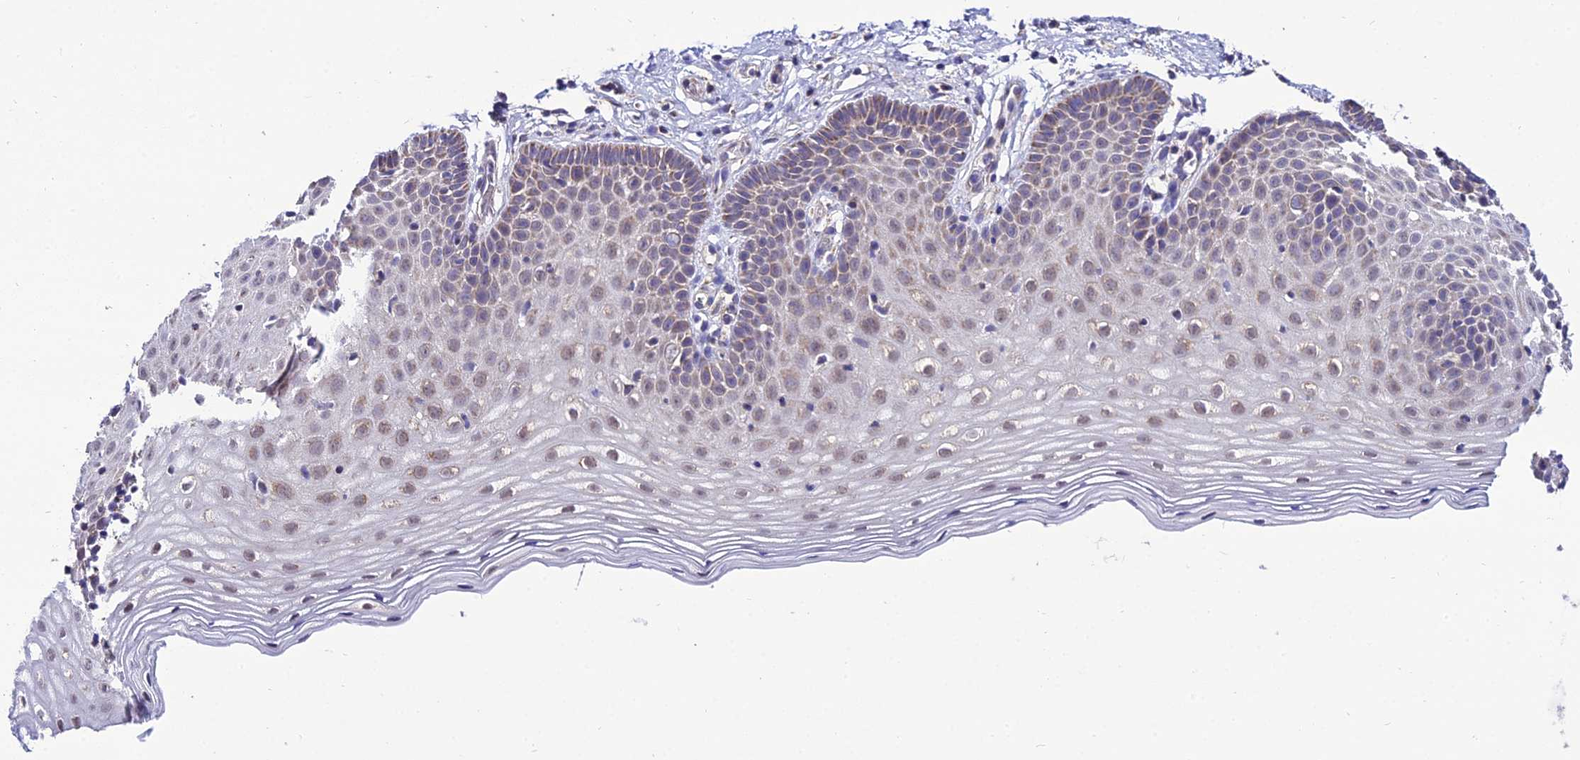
{"staining": {"intensity": "moderate", "quantity": "25%-75%", "location": "cytoplasmic/membranous"}, "tissue": "cervix", "cell_type": "Glandular cells", "image_type": "normal", "snomed": [{"axis": "morphology", "description": "Normal tissue, NOS"}, {"axis": "topography", "description": "Cervix"}], "caption": "Glandular cells demonstrate medium levels of moderate cytoplasmic/membranous positivity in about 25%-75% of cells in benign human cervix. The protein is stained brown, and the nuclei are stained in blue (DAB (3,3'-diaminobenzidine) IHC with brightfield microscopy, high magnification).", "gene": "PSMD2", "patient": {"sex": "female", "age": 36}}